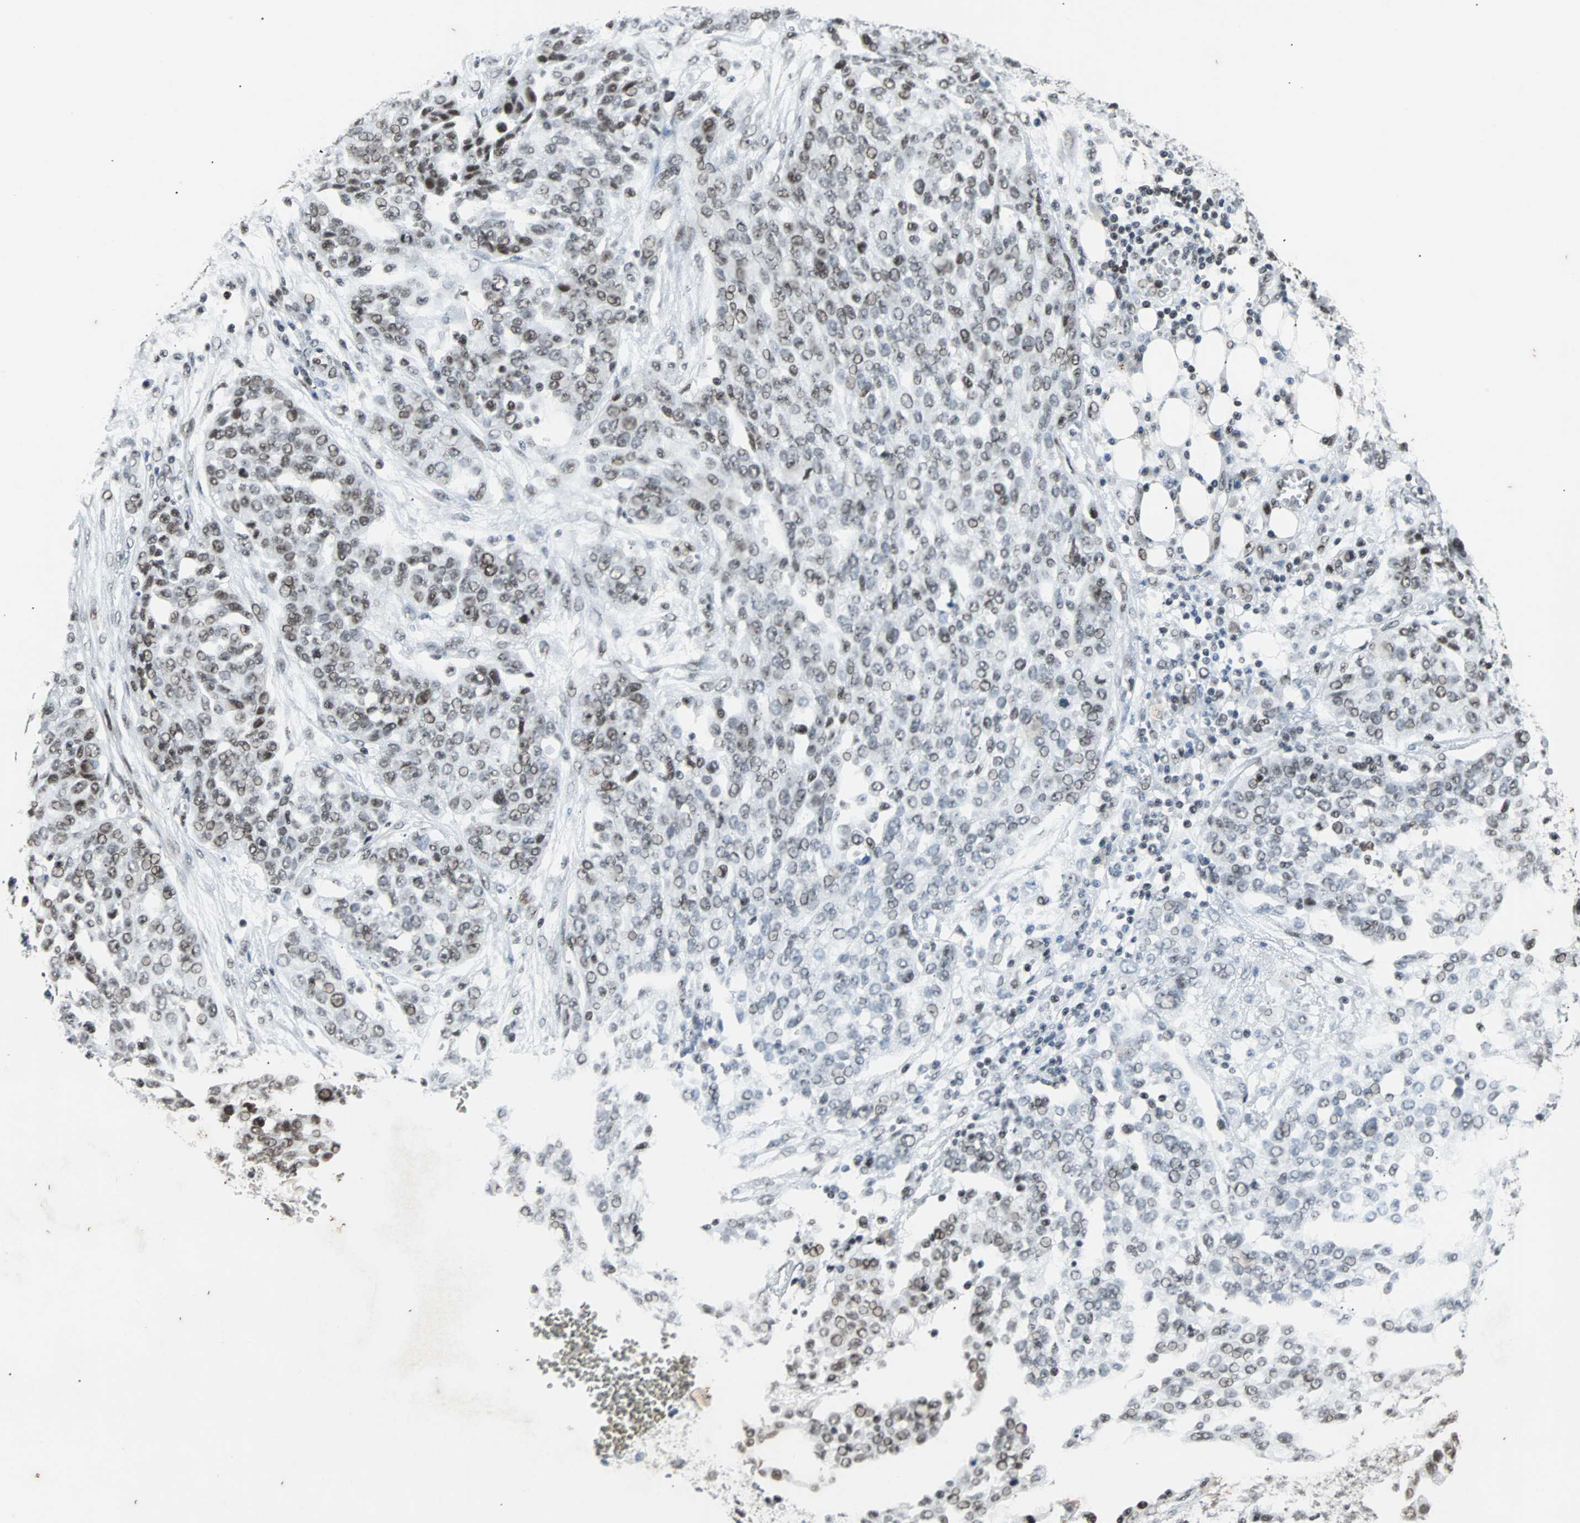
{"staining": {"intensity": "moderate", "quantity": ">75%", "location": "nuclear"}, "tissue": "ovarian cancer", "cell_type": "Tumor cells", "image_type": "cancer", "snomed": [{"axis": "morphology", "description": "Cystadenocarcinoma, serous, NOS"}, {"axis": "topography", "description": "Soft tissue"}, {"axis": "topography", "description": "Ovary"}], "caption": "Moderate nuclear protein staining is present in approximately >75% of tumor cells in serous cystadenocarcinoma (ovarian).", "gene": "GATAD2A", "patient": {"sex": "female", "age": 57}}